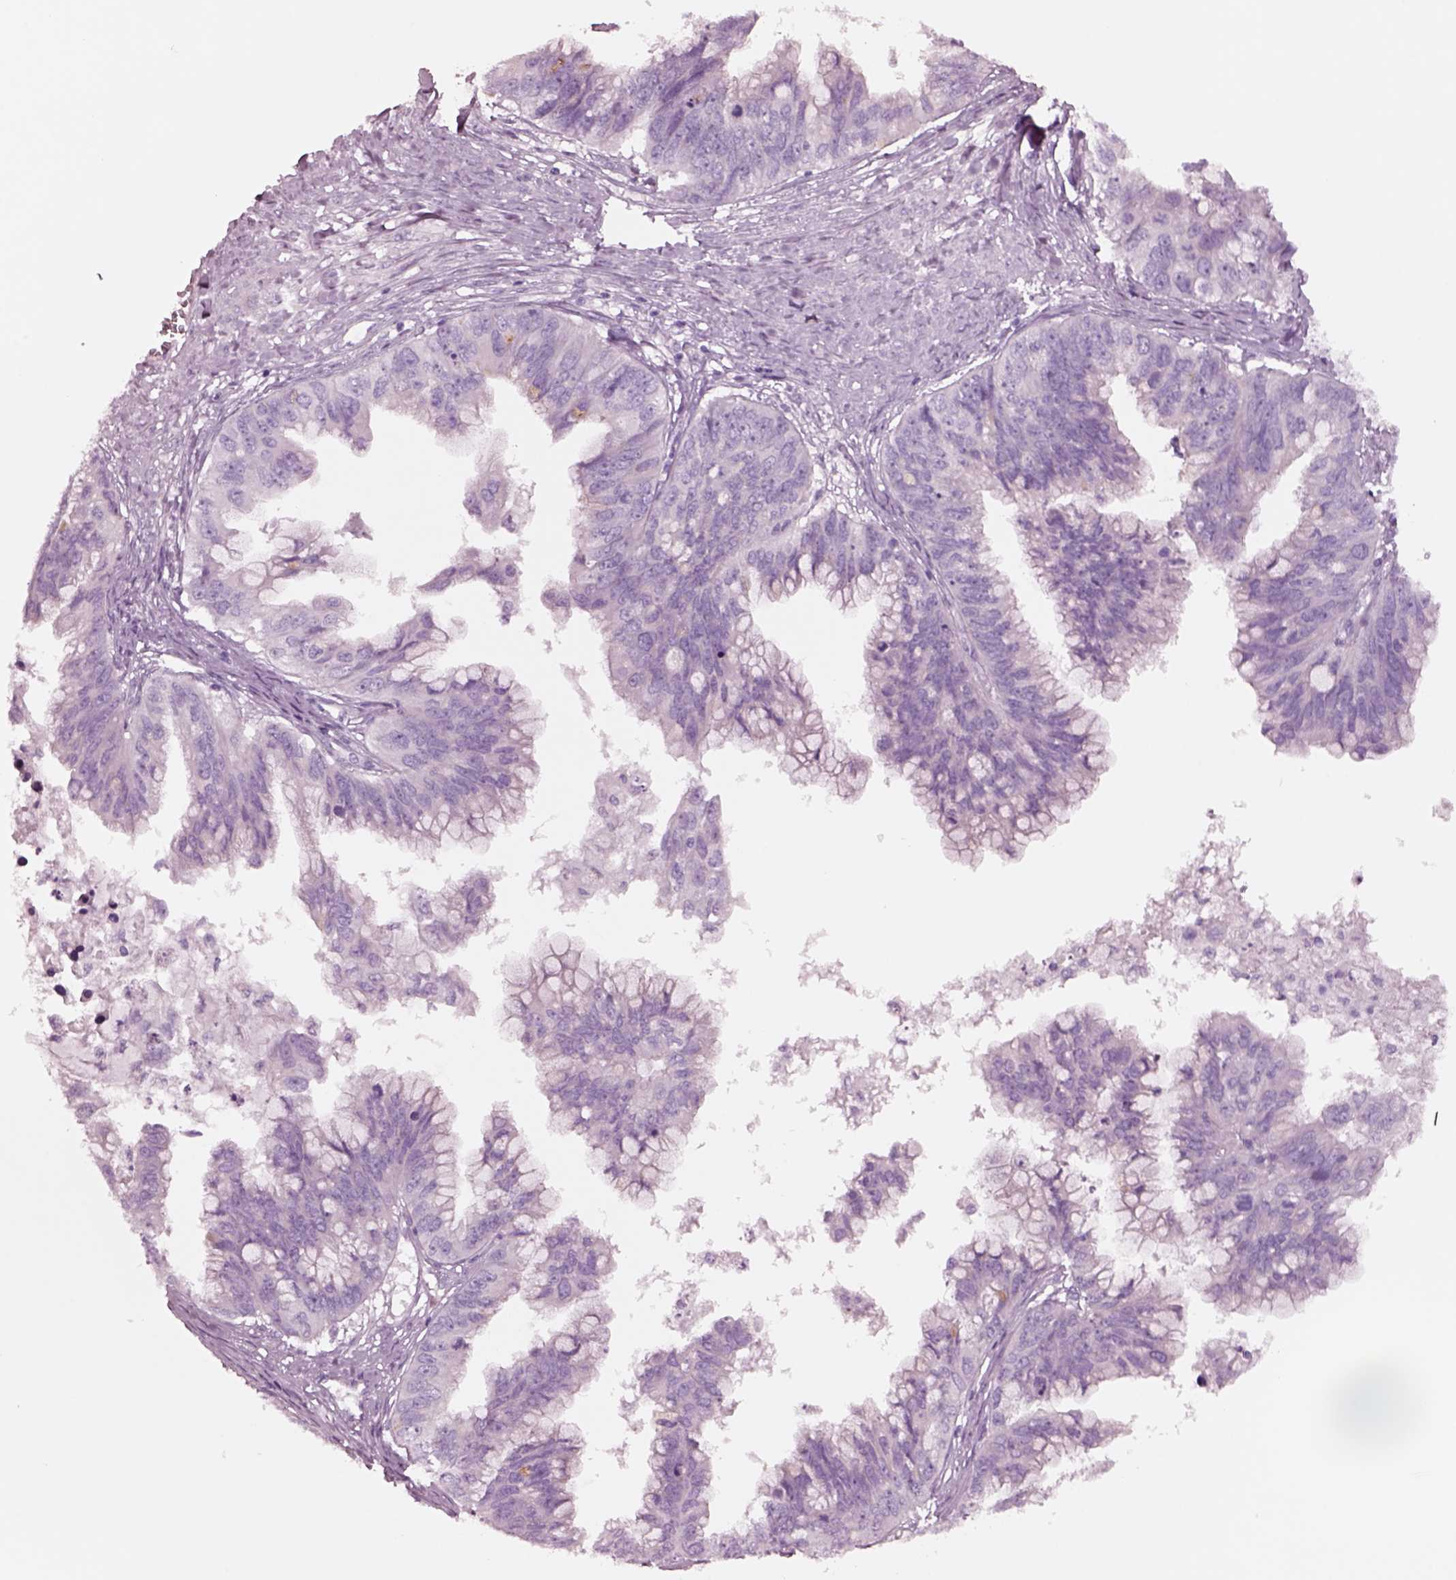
{"staining": {"intensity": "negative", "quantity": "none", "location": "none"}, "tissue": "ovarian cancer", "cell_type": "Tumor cells", "image_type": "cancer", "snomed": [{"axis": "morphology", "description": "Cystadenocarcinoma, mucinous, NOS"}, {"axis": "topography", "description": "Ovary"}], "caption": "IHC image of neoplastic tissue: human ovarian cancer stained with DAB (3,3'-diaminobenzidine) exhibits no significant protein staining in tumor cells.", "gene": "NMRK2", "patient": {"sex": "female", "age": 76}}